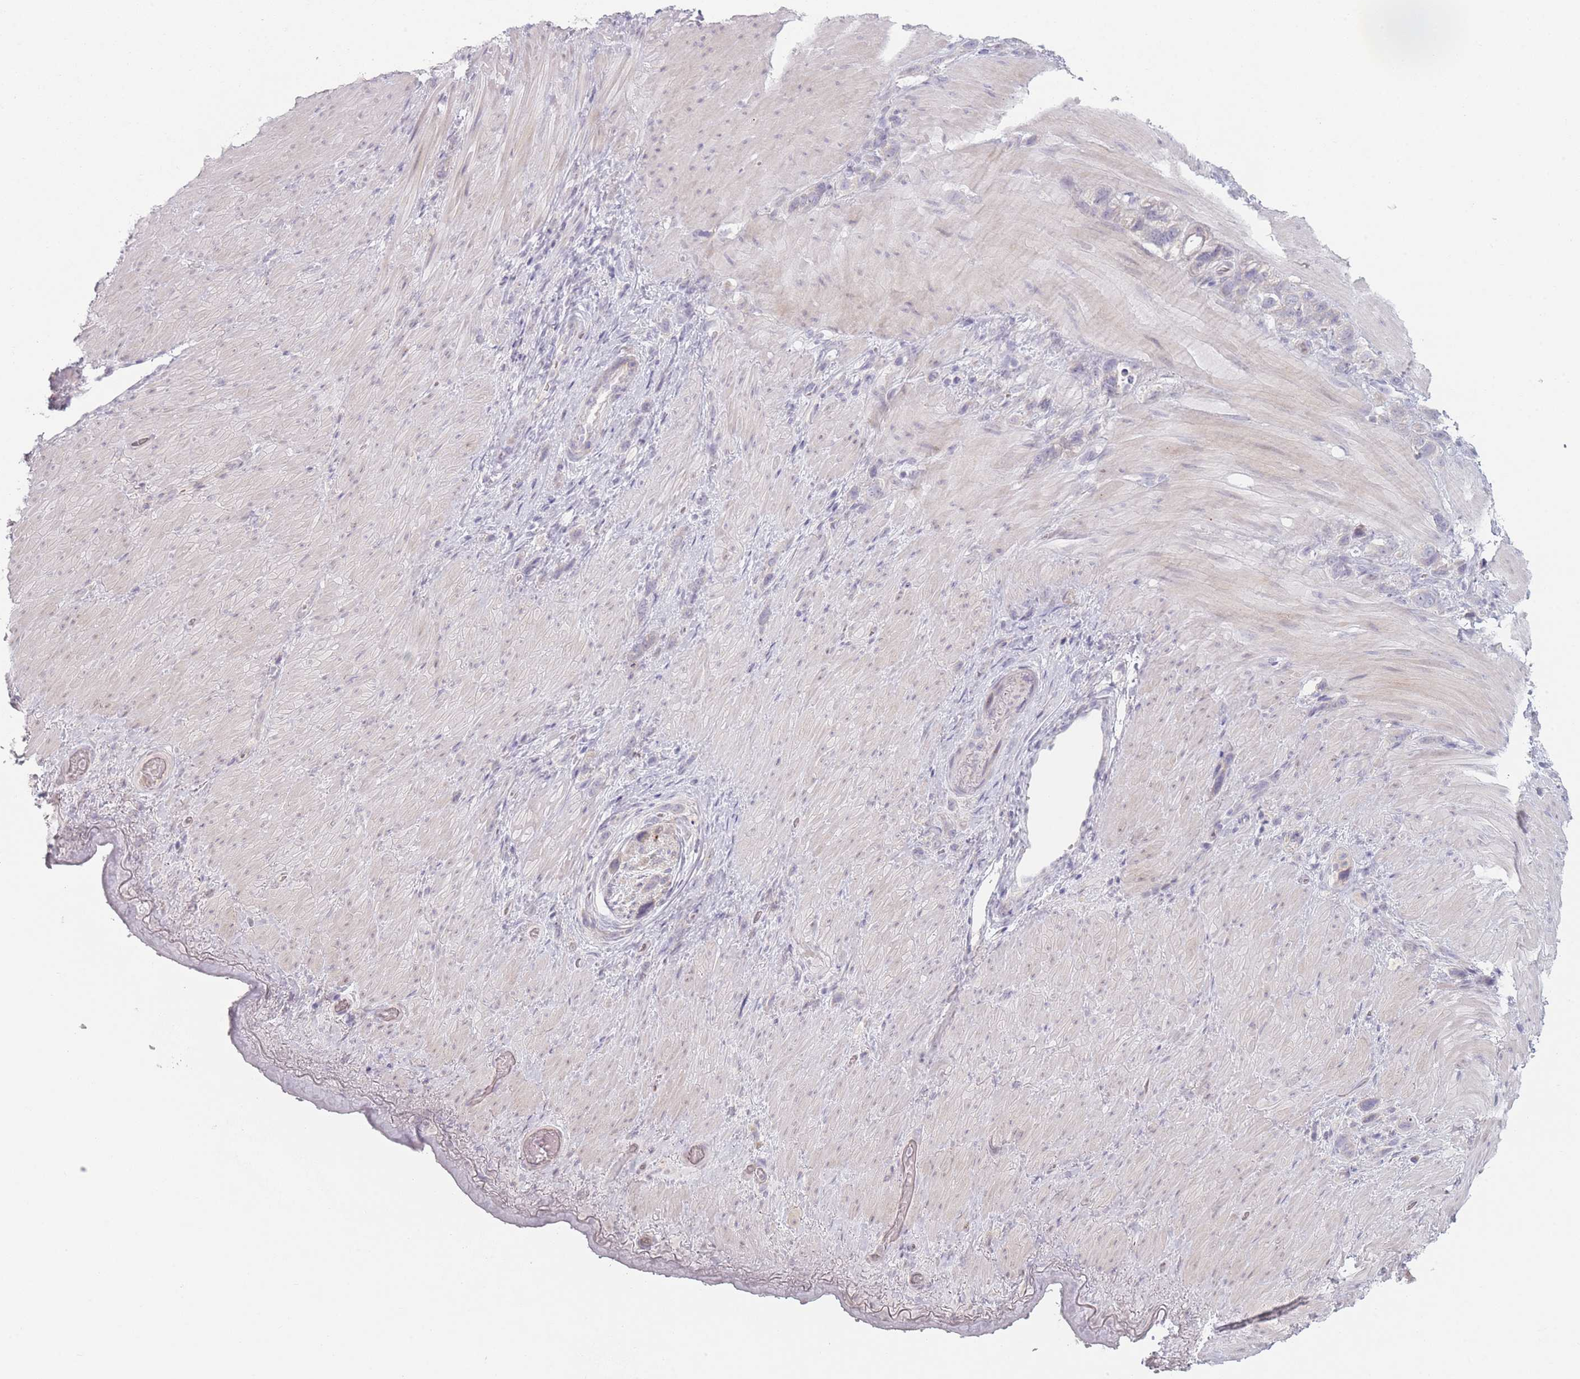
{"staining": {"intensity": "negative", "quantity": "none", "location": "none"}, "tissue": "stomach cancer", "cell_type": "Tumor cells", "image_type": "cancer", "snomed": [{"axis": "morphology", "description": "Adenocarcinoma, NOS"}, {"axis": "topography", "description": "Stomach"}], "caption": "Human adenocarcinoma (stomach) stained for a protein using IHC demonstrates no expression in tumor cells.", "gene": "RASL10B", "patient": {"sex": "female", "age": 65}}